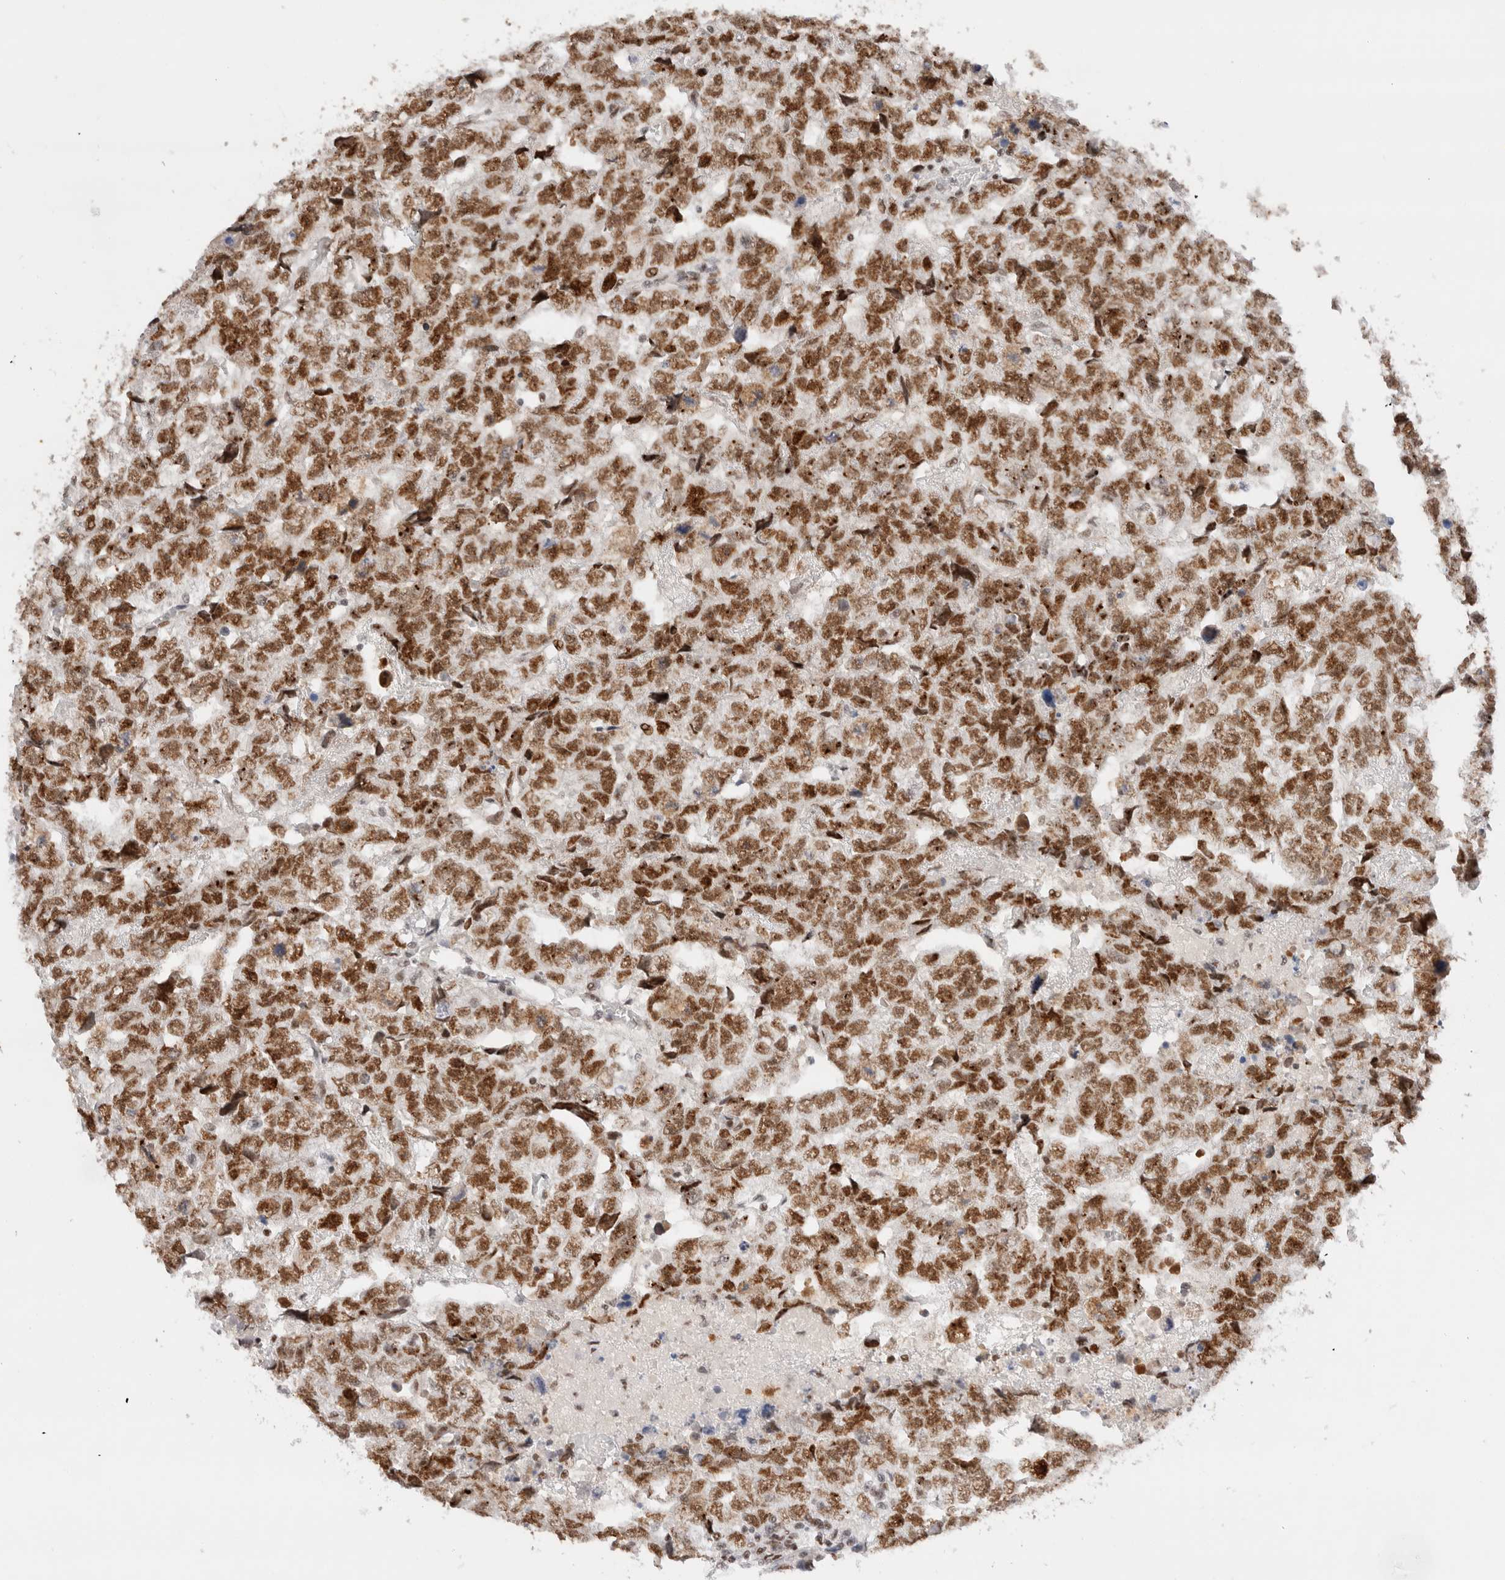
{"staining": {"intensity": "moderate", "quantity": ">75%", "location": "nuclear"}, "tissue": "testis cancer", "cell_type": "Tumor cells", "image_type": "cancer", "snomed": [{"axis": "morphology", "description": "Carcinoma, Embryonal, NOS"}, {"axis": "topography", "description": "Testis"}], "caption": "Testis embryonal carcinoma stained with a protein marker displays moderate staining in tumor cells.", "gene": "ZNF282", "patient": {"sex": "male", "age": 36}}